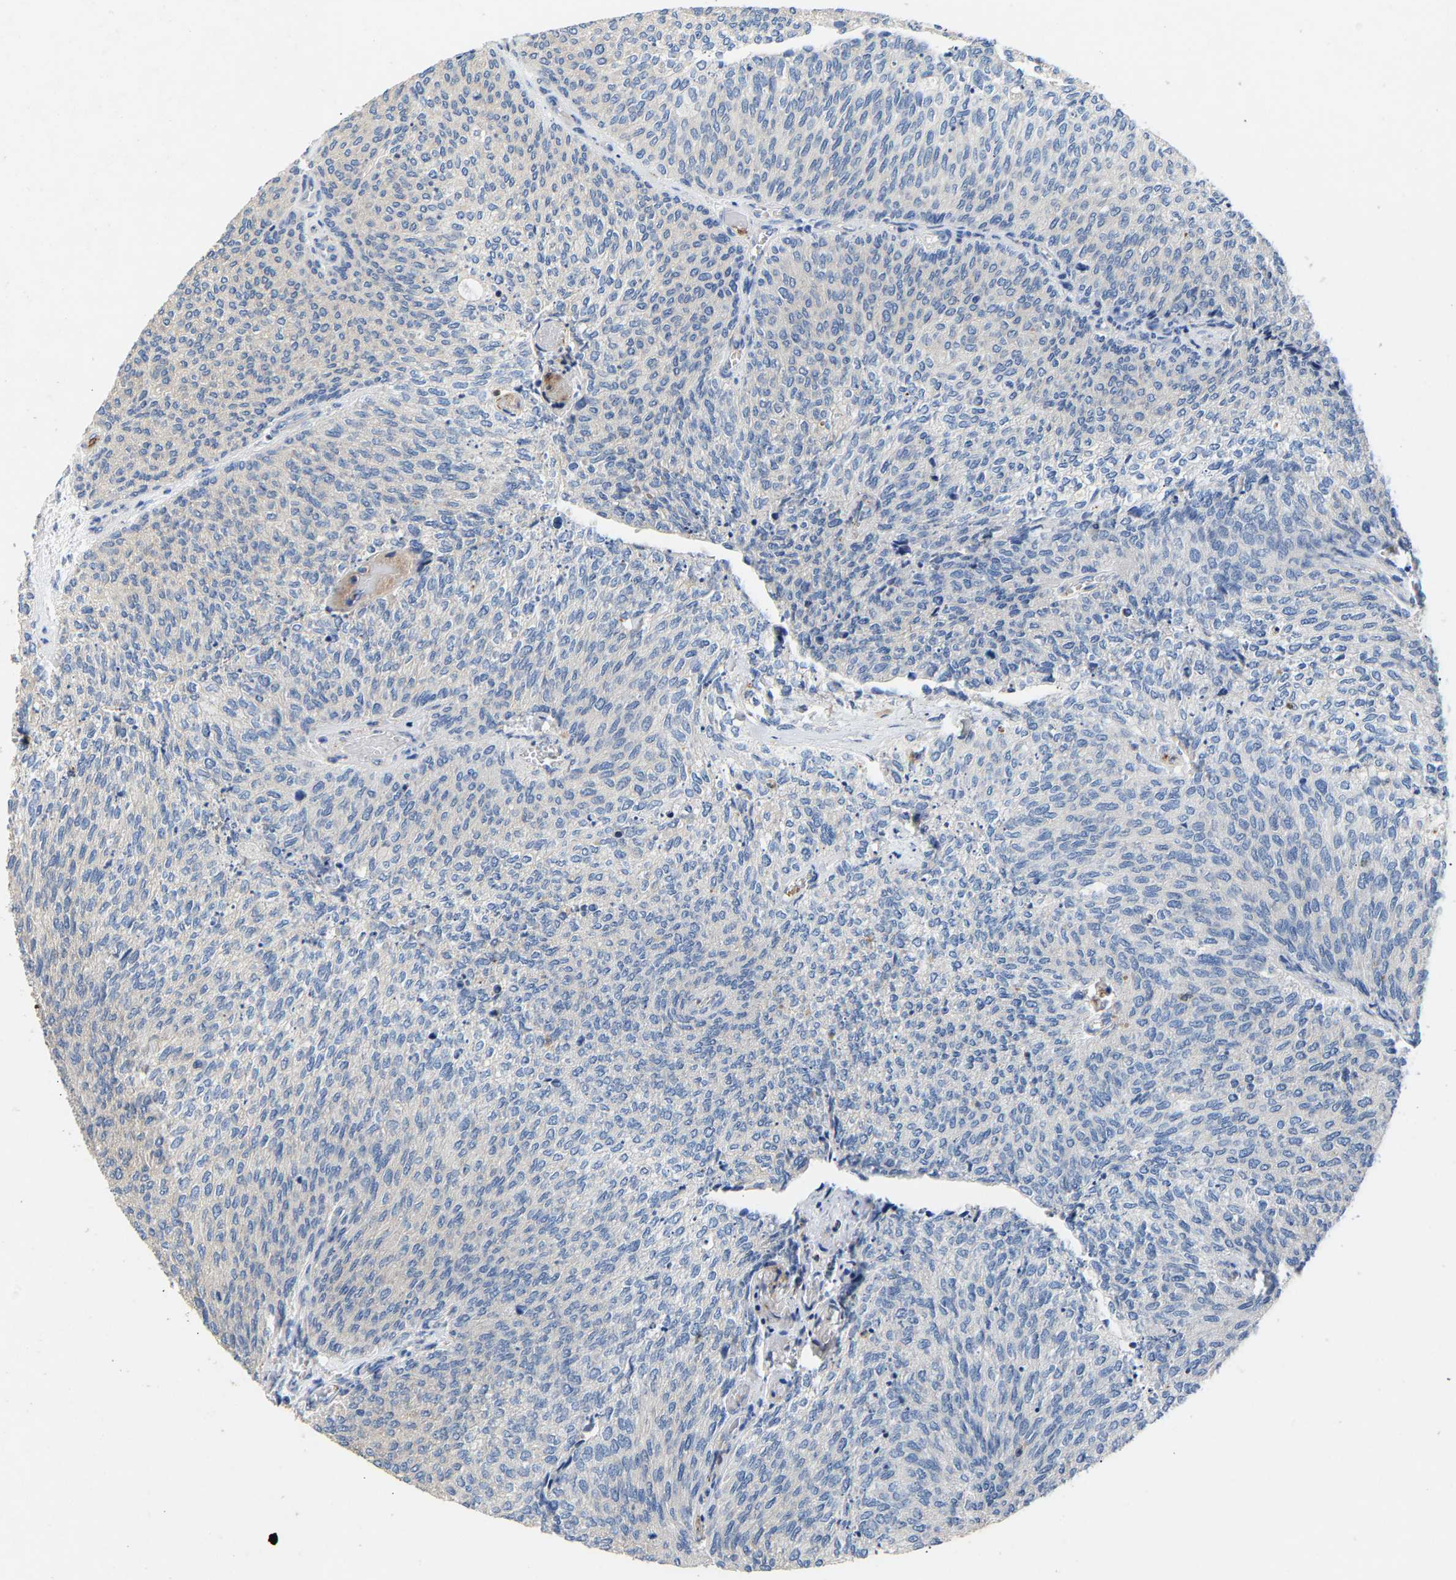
{"staining": {"intensity": "negative", "quantity": "none", "location": "none"}, "tissue": "urothelial cancer", "cell_type": "Tumor cells", "image_type": "cancer", "snomed": [{"axis": "morphology", "description": "Urothelial carcinoma, Low grade"}, {"axis": "topography", "description": "Urinary bladder"}], "caption": "Immunohistochemistry of urothelial cancer reveals no positivity in tumor cells. The staining was performed using DAB (3,3'-diaminobenzidine) to visualize the protein expression in brown, while the nuclei were stained in blue with hematoxylin (Magnification: 20x).", "gene": "CCDC171", "patient": {"sex": "female", "age": 79}}